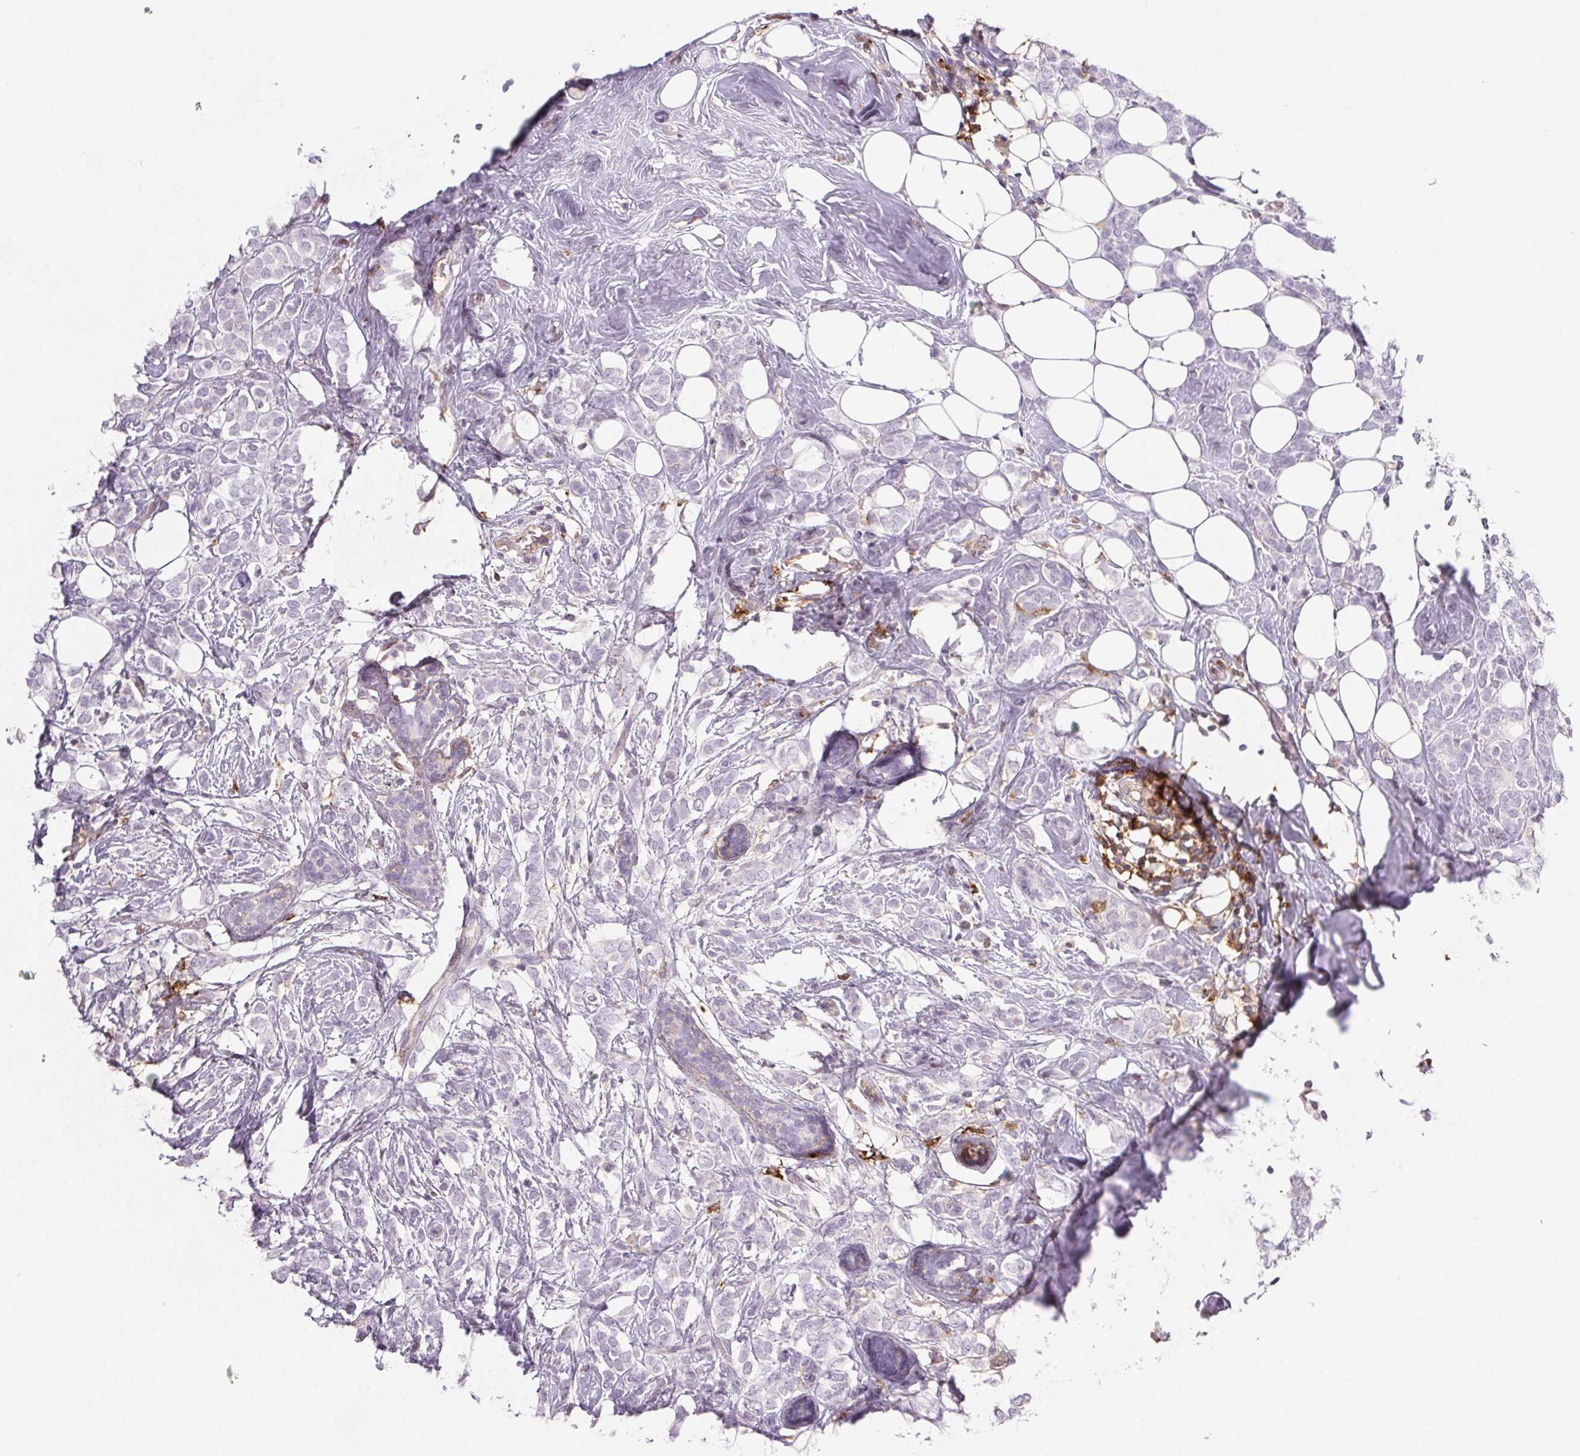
{"staining": {"intensity": "negative", "quantity": "none", "location": "none"}, "tissue": "breast cancer", "cell_type": "Tumor cells", "image_type": "cancer", "snomed": [{"axis": "morphology", "description": "Lobular carcinoma"}, {"axis": "topography", "description": "Breast"}], "caption": "Immunohistochemical staining of human breast cancer displays no significant positivity in tumor cells. The staining was performed using DAB (3,3'-diaminobenzidine) to visualize the protein expression in brown, while the nuclei were stained in blue with hematoxylin (Magnification: 20x).", "gene": "GBP1", "patient": {"sex": "female", "age": 49}}